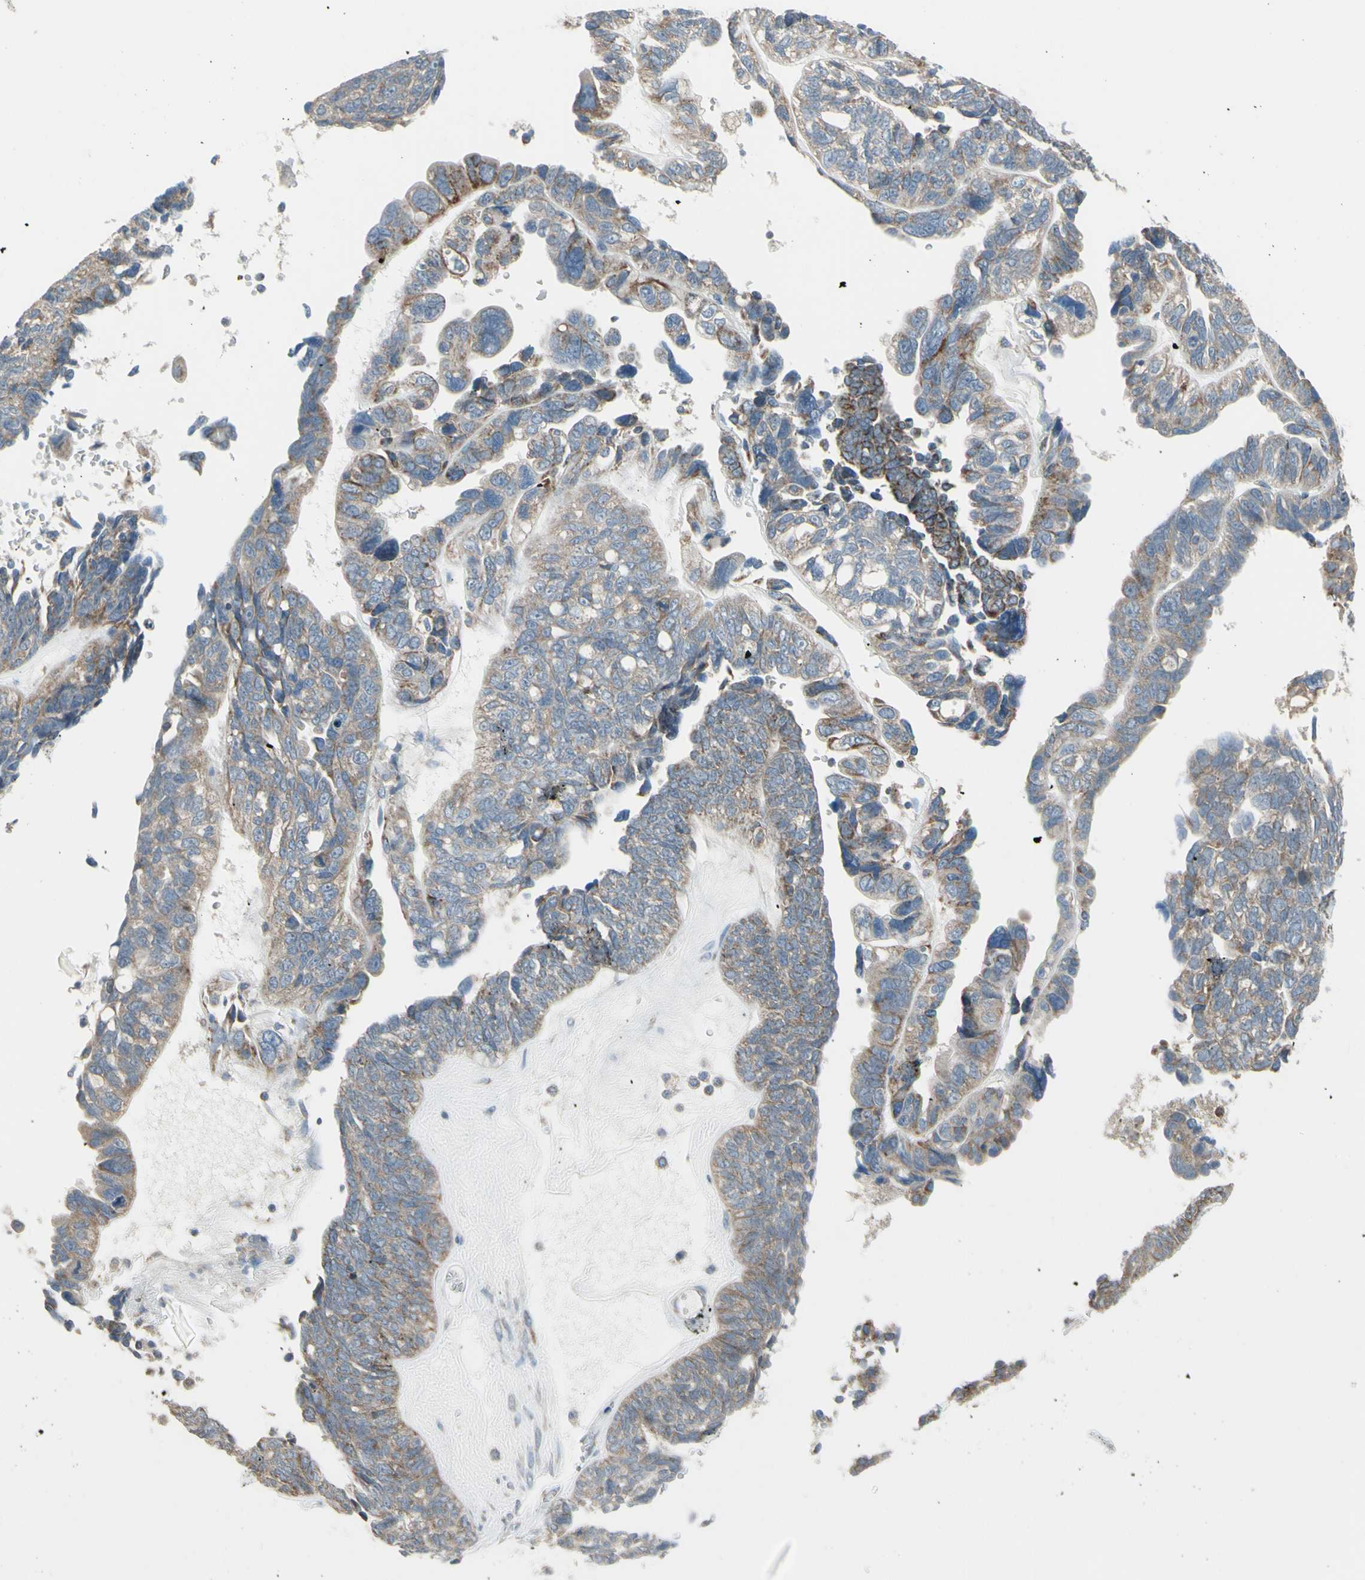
{"staining": {"intensity": "weak", "quantity": "25%-75%", "location": "cytoplasmic/membranous"}, "tissue": "ovarian cancer", "cell_type": "Tumor cells", "image_type": "cancer", "snomed": [{"axis": "morphology", "description": "Cystadenocarcinoma, serous, NOS"}, {"axis": "topography", "description": "Ovary"}], "caption": "Protein staining reveals weak cytoplasmic/membranous expression in about 25%-75% of tumor cells in ovarian cancer.", "gene": "FAM171B", "patient": {"sex": "female", "age": 79}}